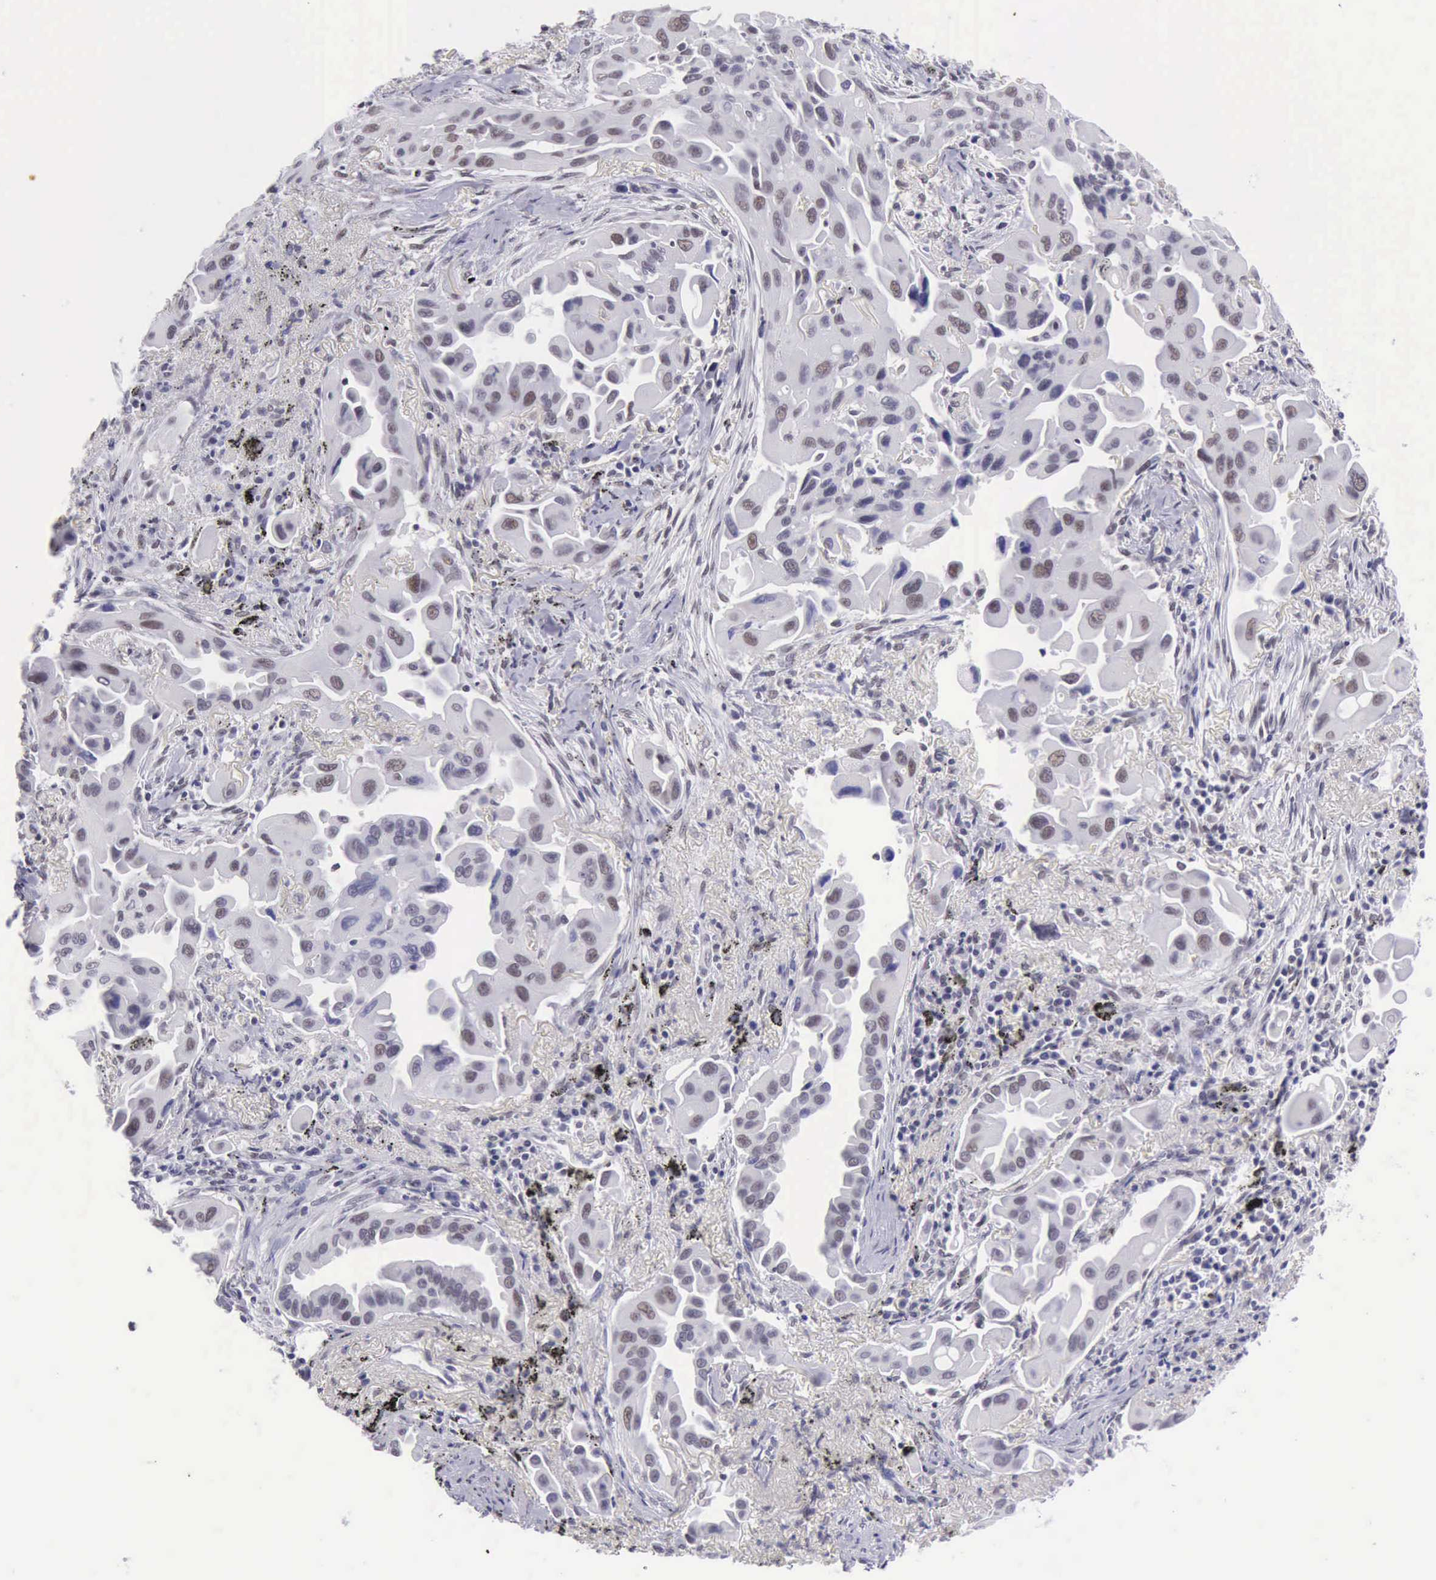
{"staining": {"intensity": "weak", "quantity": "25%-75%", "location": "nuclear"}, "tissue": "lung cancer", "cell_type": "Tumor cells", "image_type": "cancer", "snomed": [{"axis": "morphology", "description": "Adenocarcinoma, NOS"}, {"axis": "topography", "description": "Lung"}], "caption": "Human lung adenocarcinoma stained with a brown dye demonstrates weak nuclear positive staining in about 25%-75% of tumor cells.", "gene": "EP300", "patient": {"sex": "male", "age": 68}}